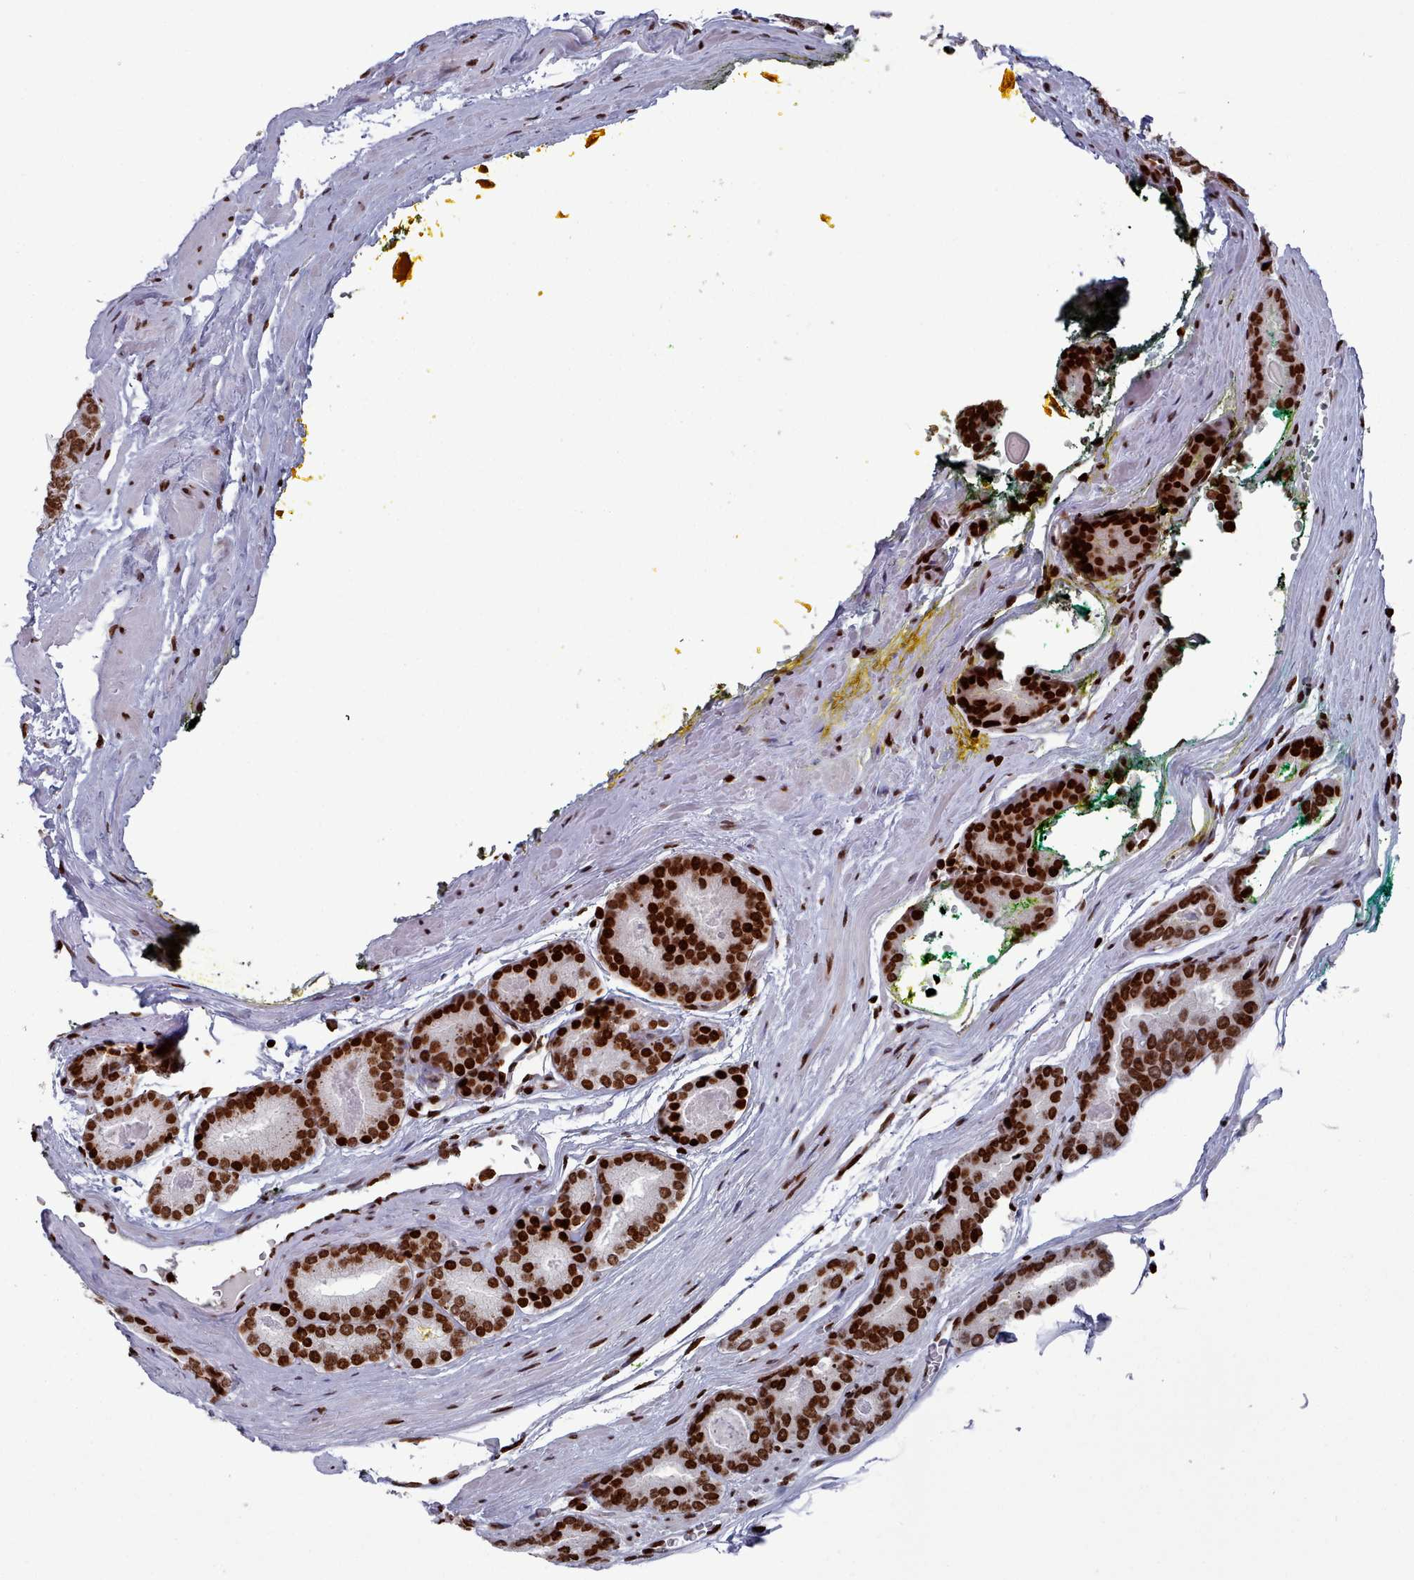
{"staining": {"intensity": "strong", "quantity": ">75%", "location": "nuclear"}, "tissue": "prostate cancer", "cell_type": "Tumor cells", "image_type": "cancer", "snomed": [{"axis": "morphology", "description": "Adenocarcinoma, High grade"}, {"axis": "topography", "description": "Prostate"}], "caption": "The photomicrograph exhibits immunohistochemical staining of prostate cancer (high-grade adenocarcinoma). There is strong nuclear positivity is appreciated in about >75% of tumor cells.", "gene": "PCDHB12", "patient": {"sex": "male", "age": 72}}